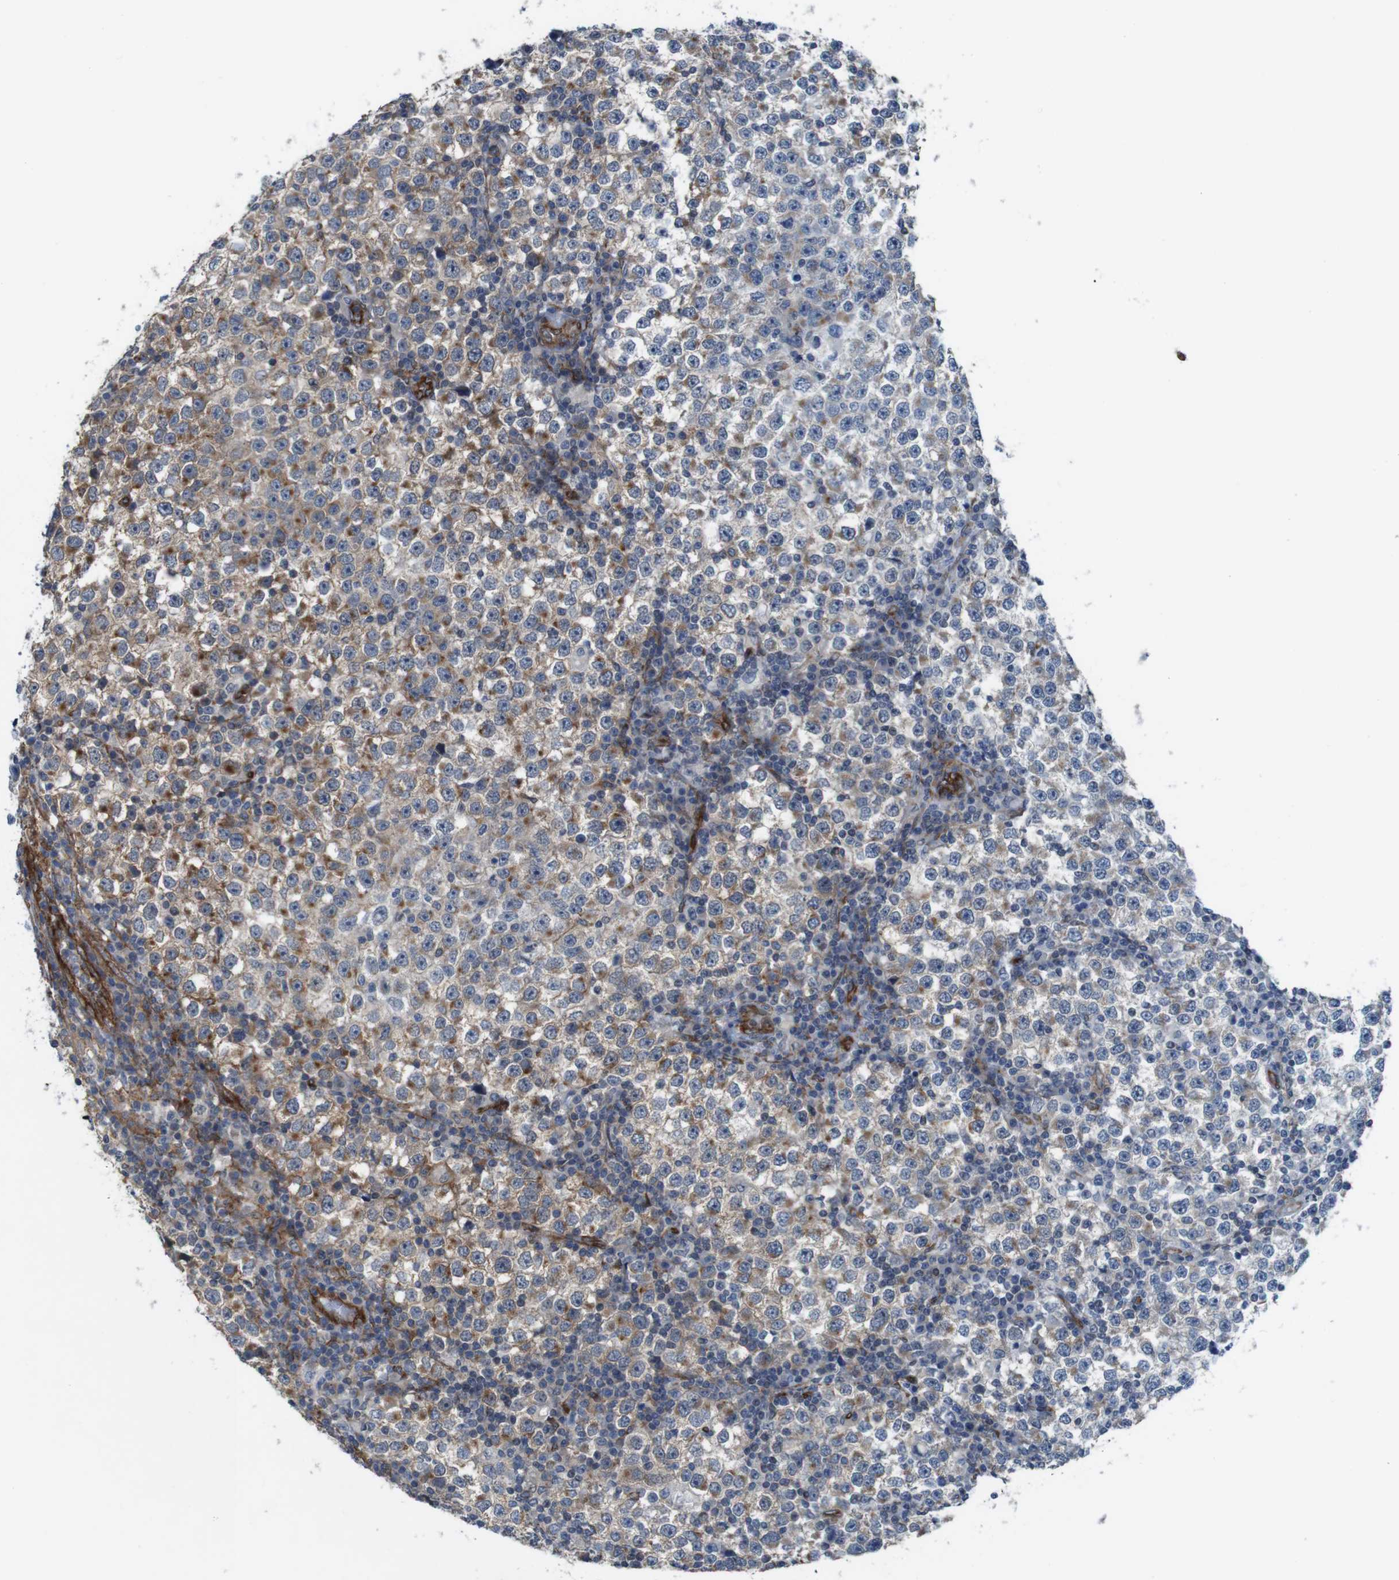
{"staining": {"intensity": "moderate", "quantity": "25%-75%", "location": "cytoplasmic/membranous"}, "tissue": "testis cancer", "cell_type": "Tumor cells", "image_type": "cancer", "snomed": [{"axis": "morphology", "description": "Seminoma, NOS"}, {"axis": "topography", "description": "Testis"}], "caption": "Testis cancer tissue reveals moderate cytoplasmic/membranous staining in approximately 25%-75% of tumor cells, visualized by immunohistochemistry. (DAB IHC, brown staining for protein, blue staining for nuclei).", "gene": "PTGER4", "patient": {"sex": "male", "age": 65}}